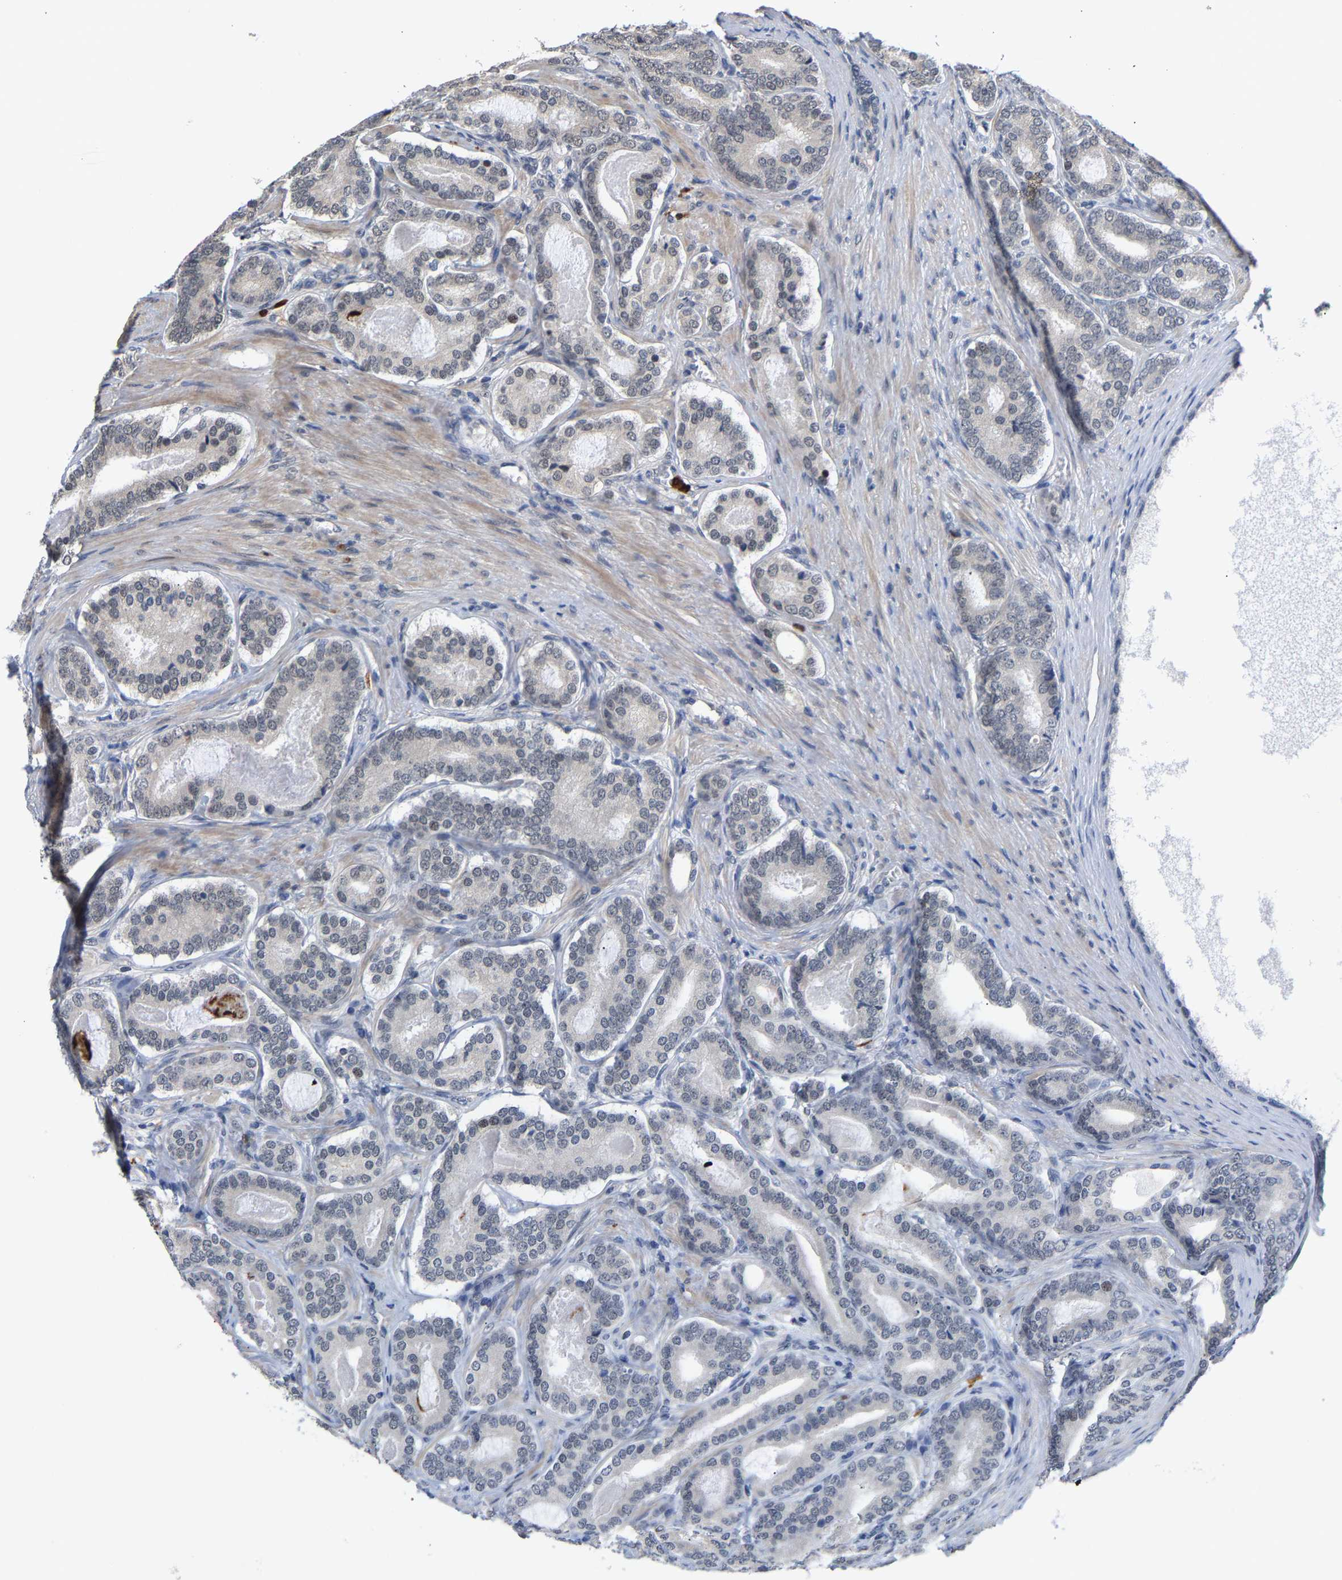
{"staining": {"intensity": "negative", "quantity": "none", "location": "none"}, "tissue": "prostate cancer", "cell_type": "Tumor cells", "image_type": "cancer", "snomed": [{"axis": "morphology", "description": "Adenocarcinoma, High grade"}, {"axis": "topography", "description": "Prostate"}], "caption": "DAB immunohistochemical staining of prostate cancer (high-grade adenocarcinoma) exhibits no significant staining in tumor cells. Nuclei are stained in blue.", "gene": "TDRD7", "patient": {"sex": "male", "age": 60}}